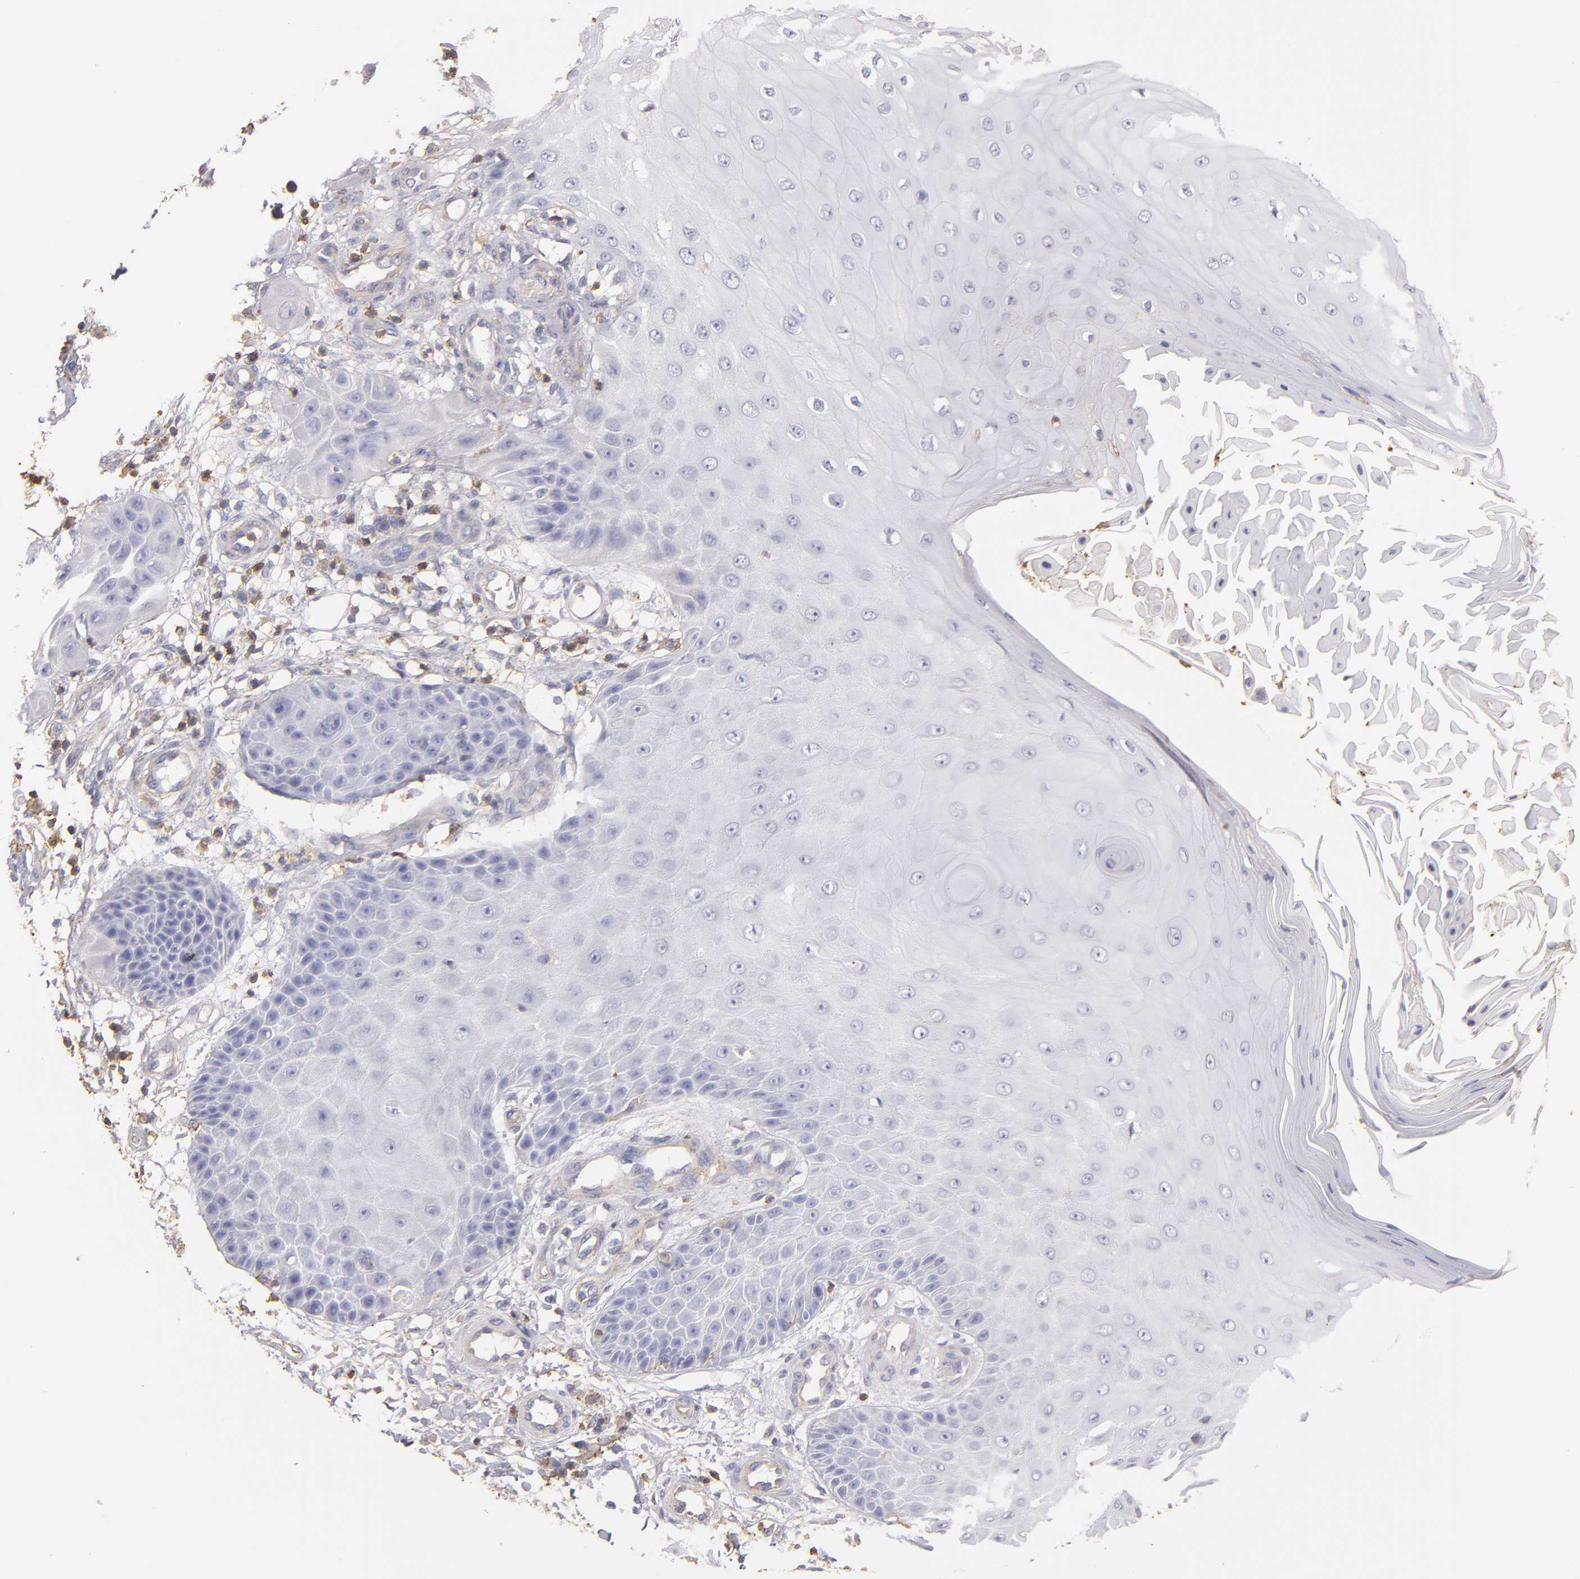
{"staining": {"intensity": "negative", "quantity": "none", "location": "none"}, "tissue": "skin cancer", "cell_type": "Tumor cells", "image_type": "cancer", "snomed": [{"axis": "morphology", "description": "Squamous cell carcinoma, NOS"}, {"axis": "topography", "description": "Skin"}], "caption": "This is an immunohistochemistry image of human skin cancer. There is no expression in tumor cells.", "gene": "ABCB1", "patient": {"sex": "female", "age": 40}}